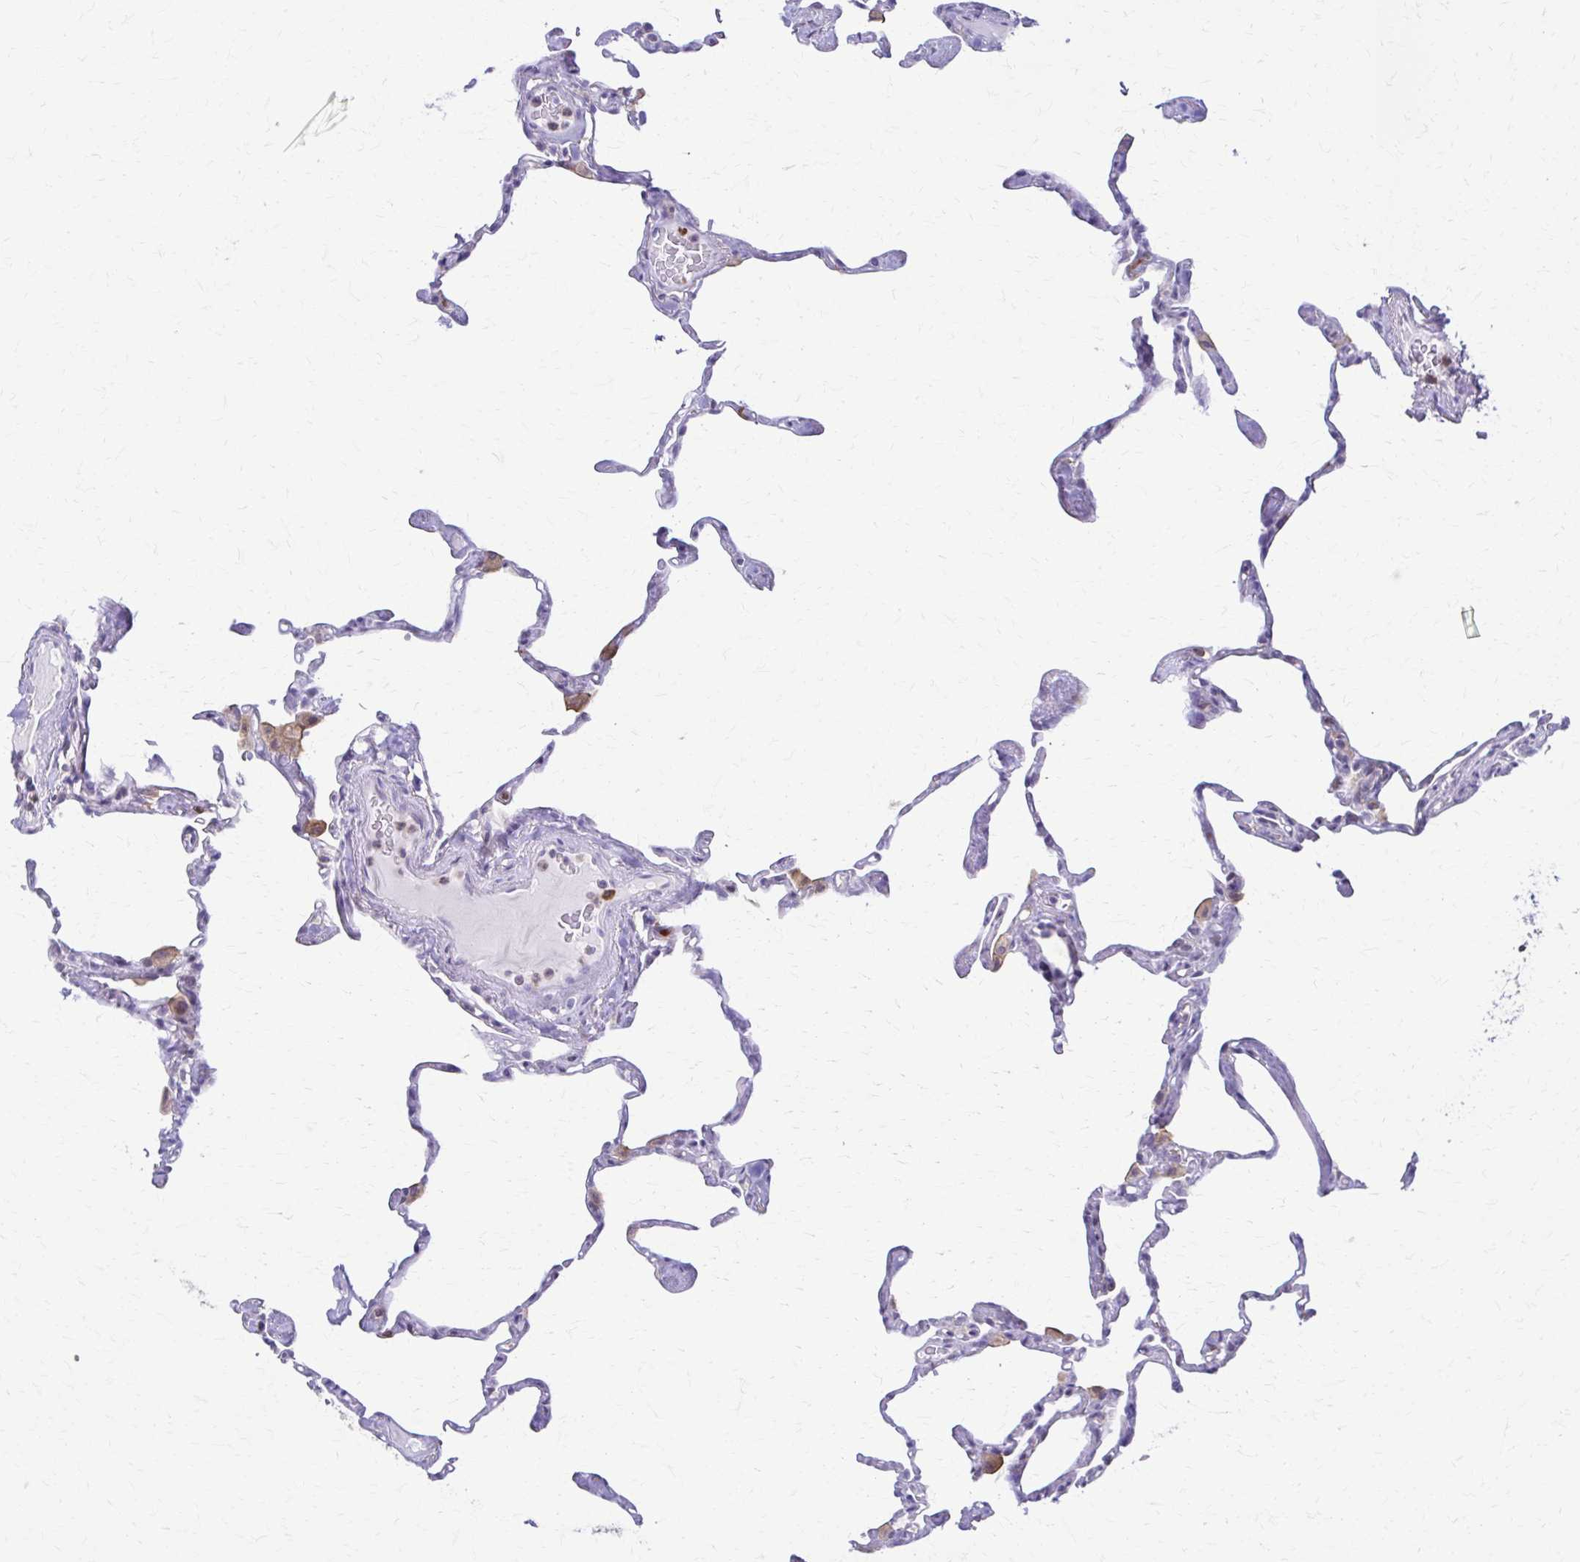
{"staining": {"intensity": "negative", "quantity": "none", "location": "none"}, "tissue": "lung", "cell_type": "Alveolar cells", "image_type": "normal", "snomed": [{"axis": "morphology", "description": "Normal tissue, NOS"}, {"axis": "topography", "description": "Lung"}], "caption": "The micrograph demonstrates no significant staining in alveolar cells of lung.", "gene": "PIK3AP1", "patient": {"sex": "male", "age": 65}}